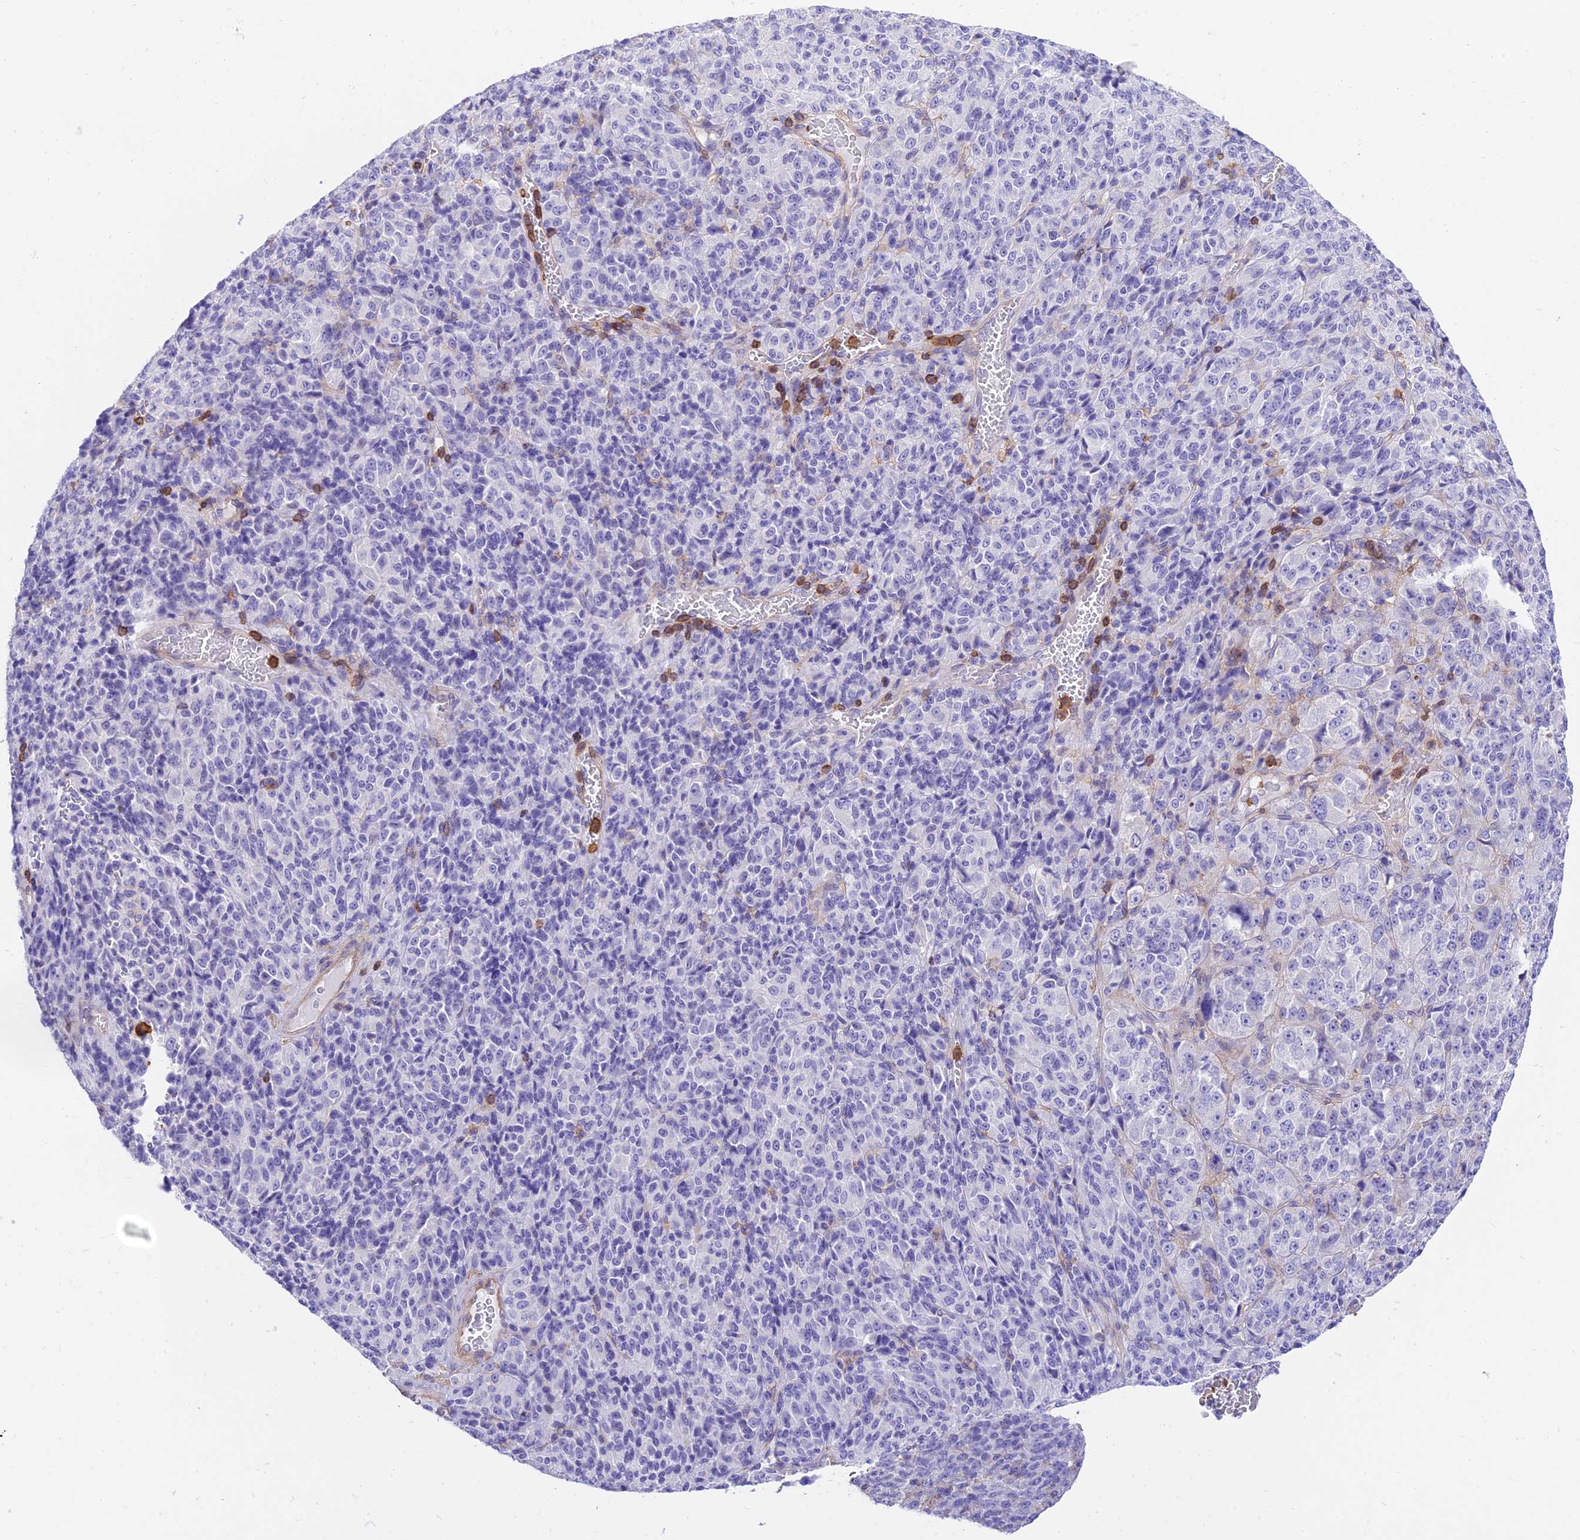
{"staining": {"intensity": "negative", "quantity": "none", "location": "none"}, "tissue": "melanoma", "cell_type": "Tumor cells", "image_type": "cancer", "snomed": [{"axis": "morphology", "description": "Malignant melanoma, Metastatic site"}, {"axis": "topography", "description": "Brain"}], "caption": "This micrograph is of malignant melanoma (metastatic site) stained with immunohistochemistry to label a protein in brown with the nuclei are counter-stained blue. There is no expression in tumor cells.", "gene": "SREK1IP1", "patient": {"sex": "female", "age": 56}}